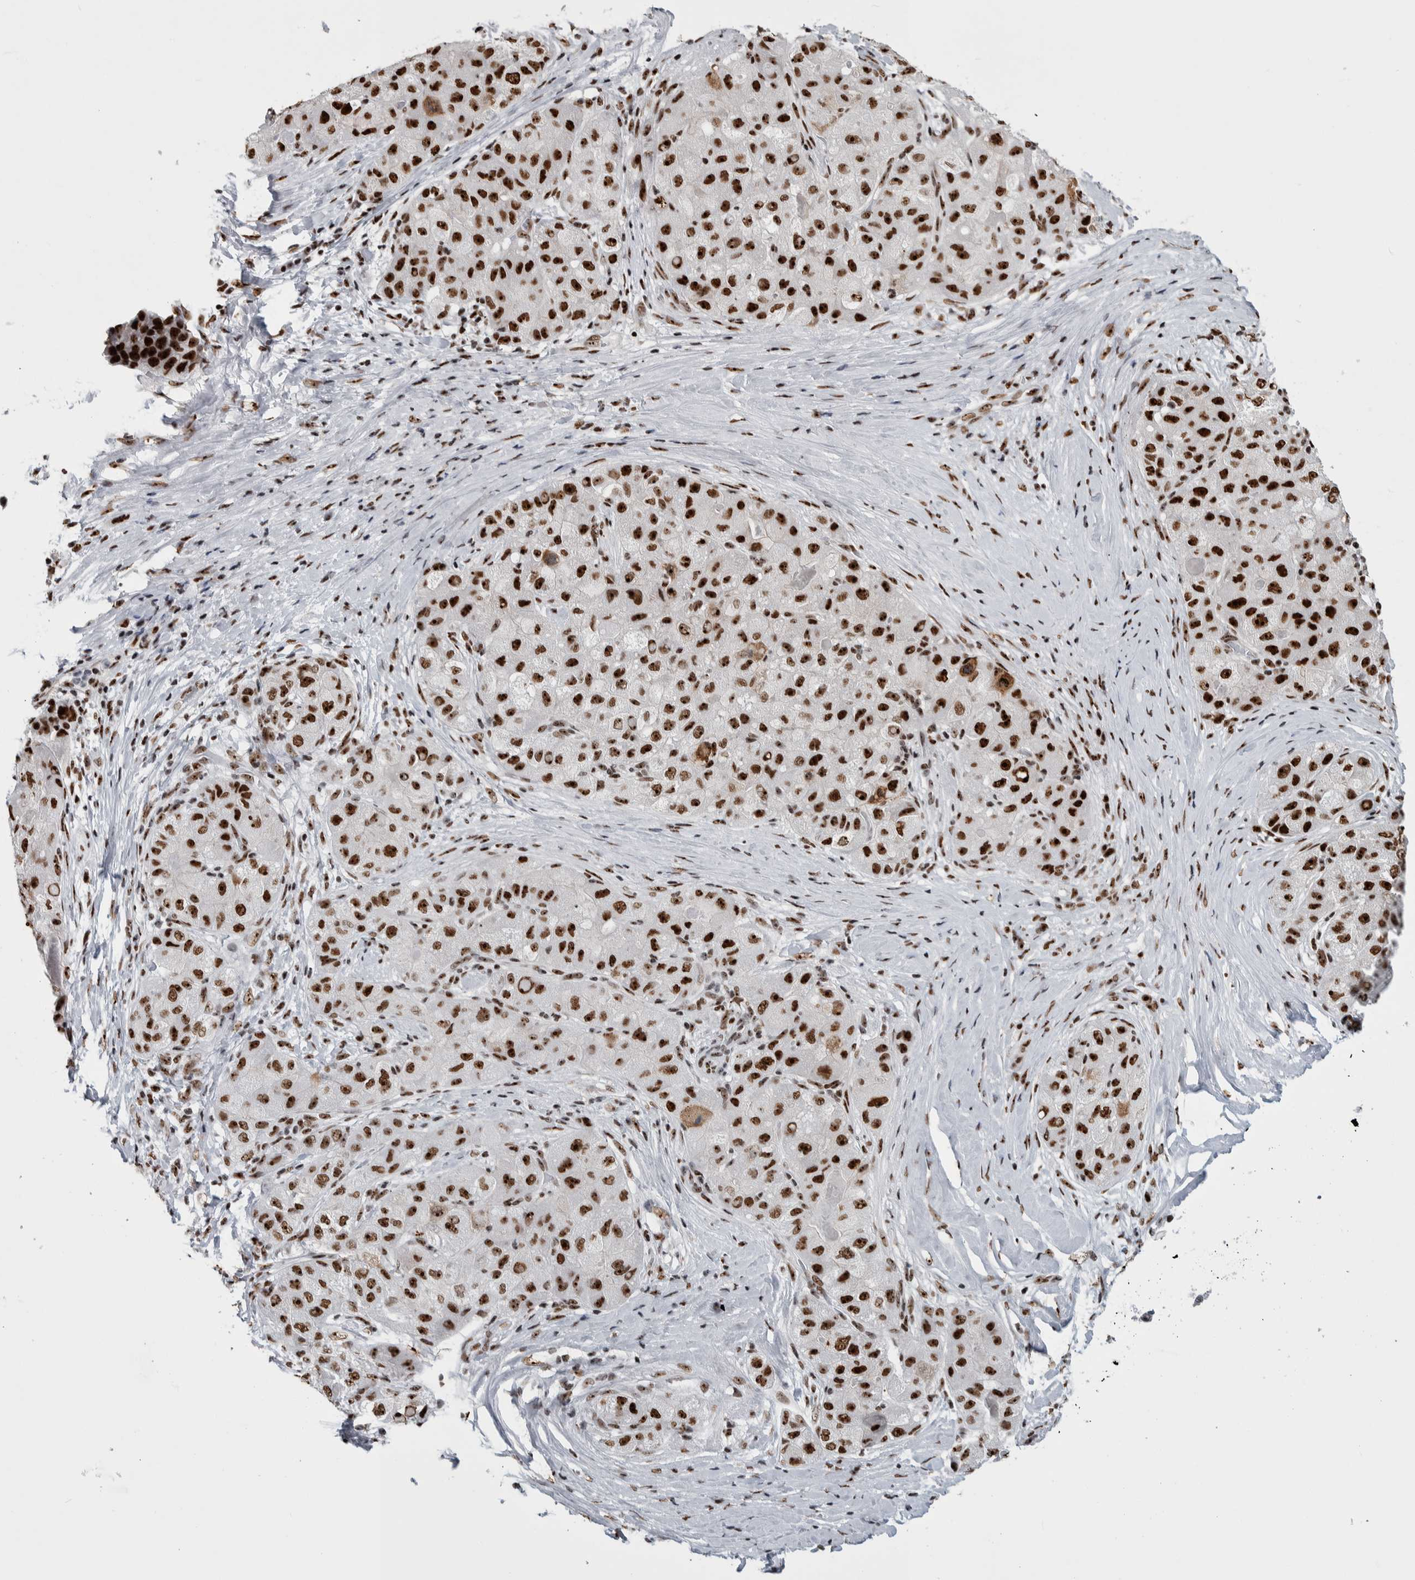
{"staining": {"intensity": "strong", "quantity": ">75%", "location": "nuclear"}, "tissue": "liver cancer", "cell_type": "Tumor cells", "image_type": "cancer", "snomed": [{"axis": "morphology", "description": "Carcinoma, Hepatocellular, NOS"}, {"axis": "topography", "description": "Liver"}], "caption": "The image exhibits a brown stain indicating the presence of a protein in the nuclear of tumor cells in hepatocellular carcinoma (liver).", "gene": "NCL", "patient": {"sex": "male", "age": 80}}